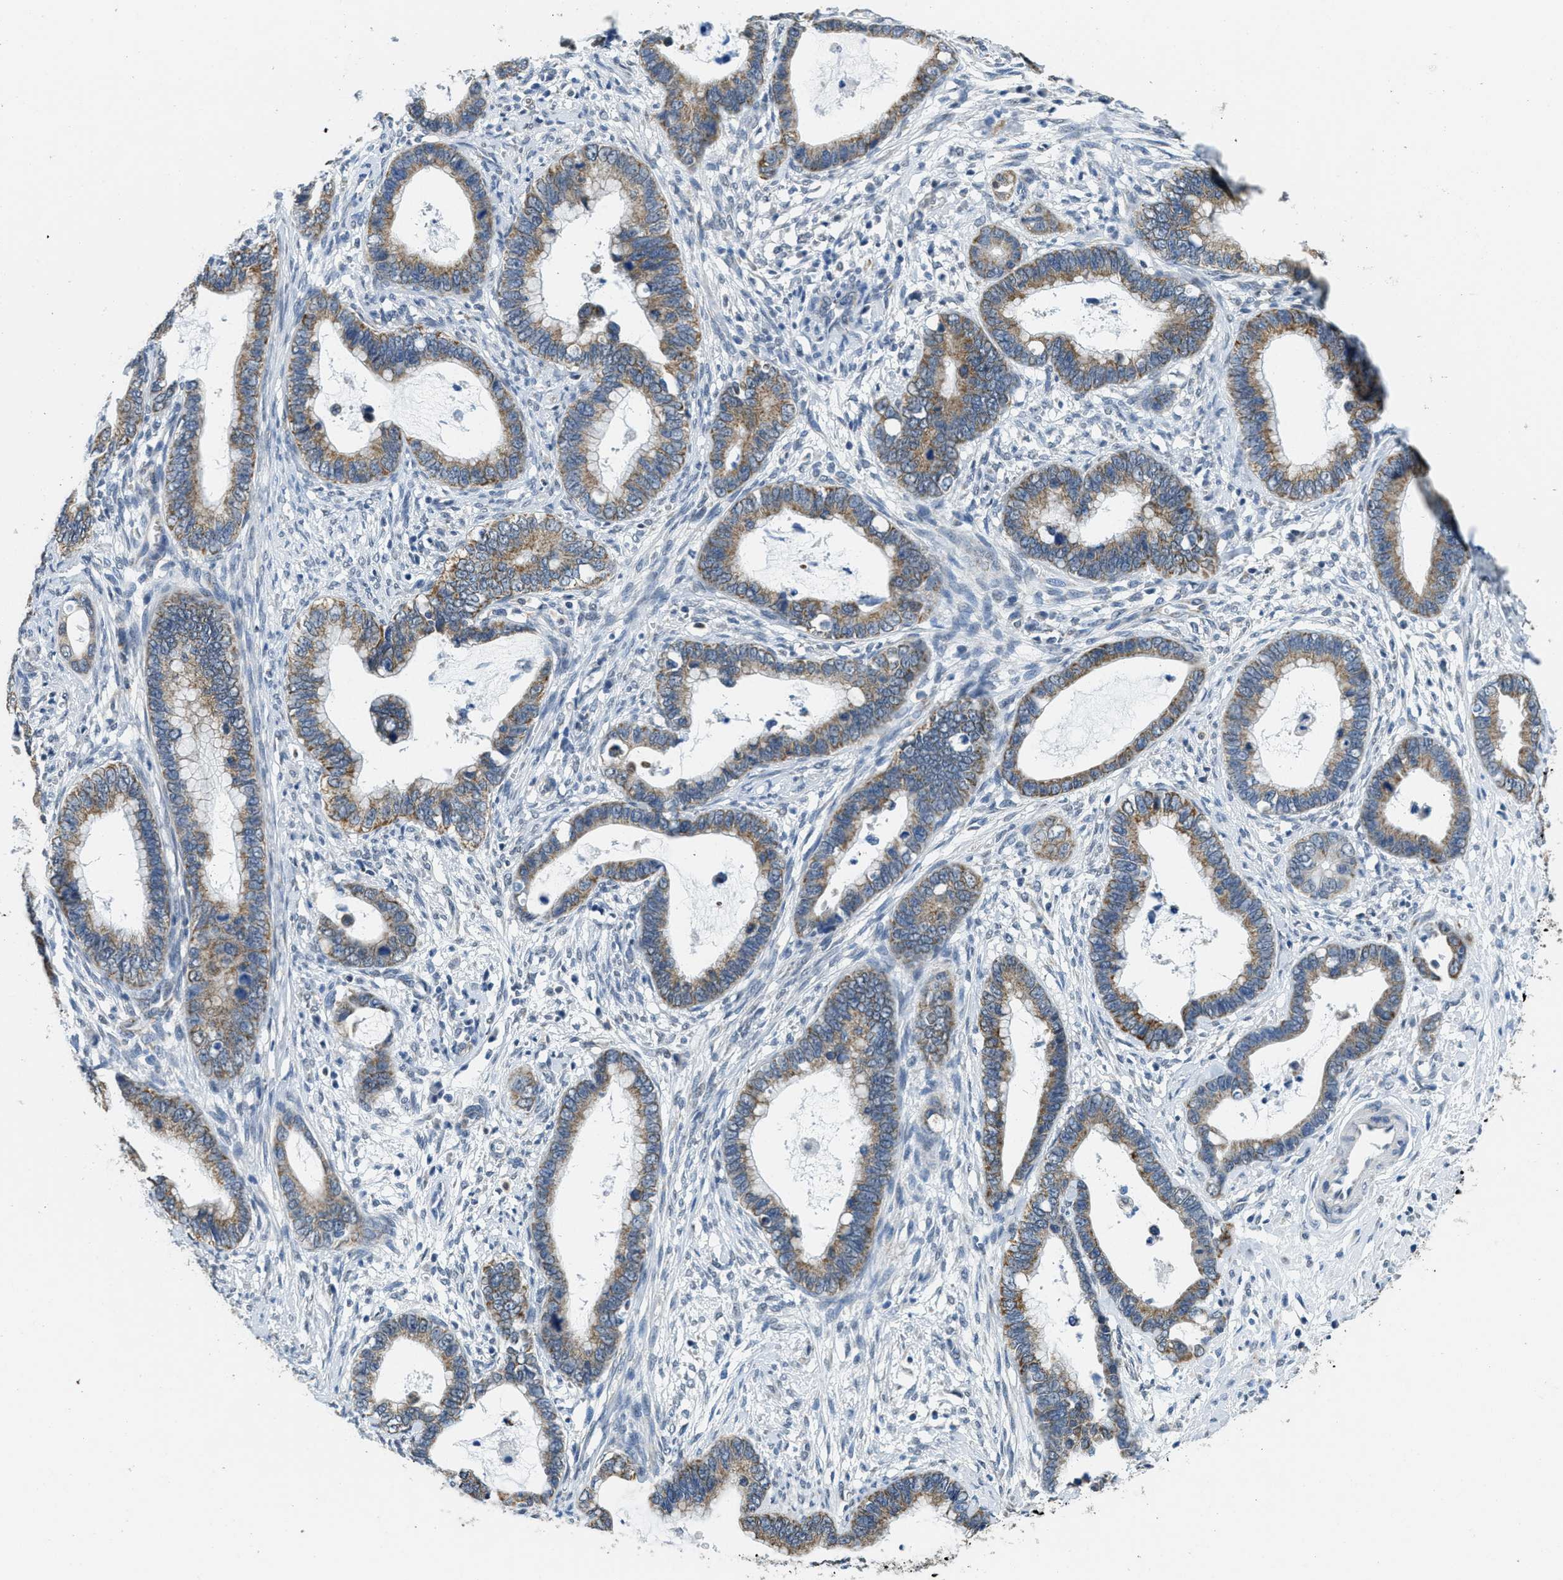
{"staining": {"intensity": "moderate", "quantity": ">75%", "location": "cytoplasmic/membranous"}, "tissue": "cervical cancer", "cell_type": "Tumor cells", "image_type": "cancer", "snomed": [{"axis": "morphology", "description": "Adenocarcinoma, NOS"}, {"axis": "topography", "description": "Cervix"}], "caption": "IHC micrograph of neoplastic tissue: human adenocarcinoma (cervical) stained using immunohistochemistry (IHC) reveals medium levels of moderate protein expression localized specifically in the cytoplasmic/membranous of tumor cells, appearing as a cytoplasmic/membranous brown color.", "gene": "TOMM70", "patient": {"sex": "female", "age": 44}}